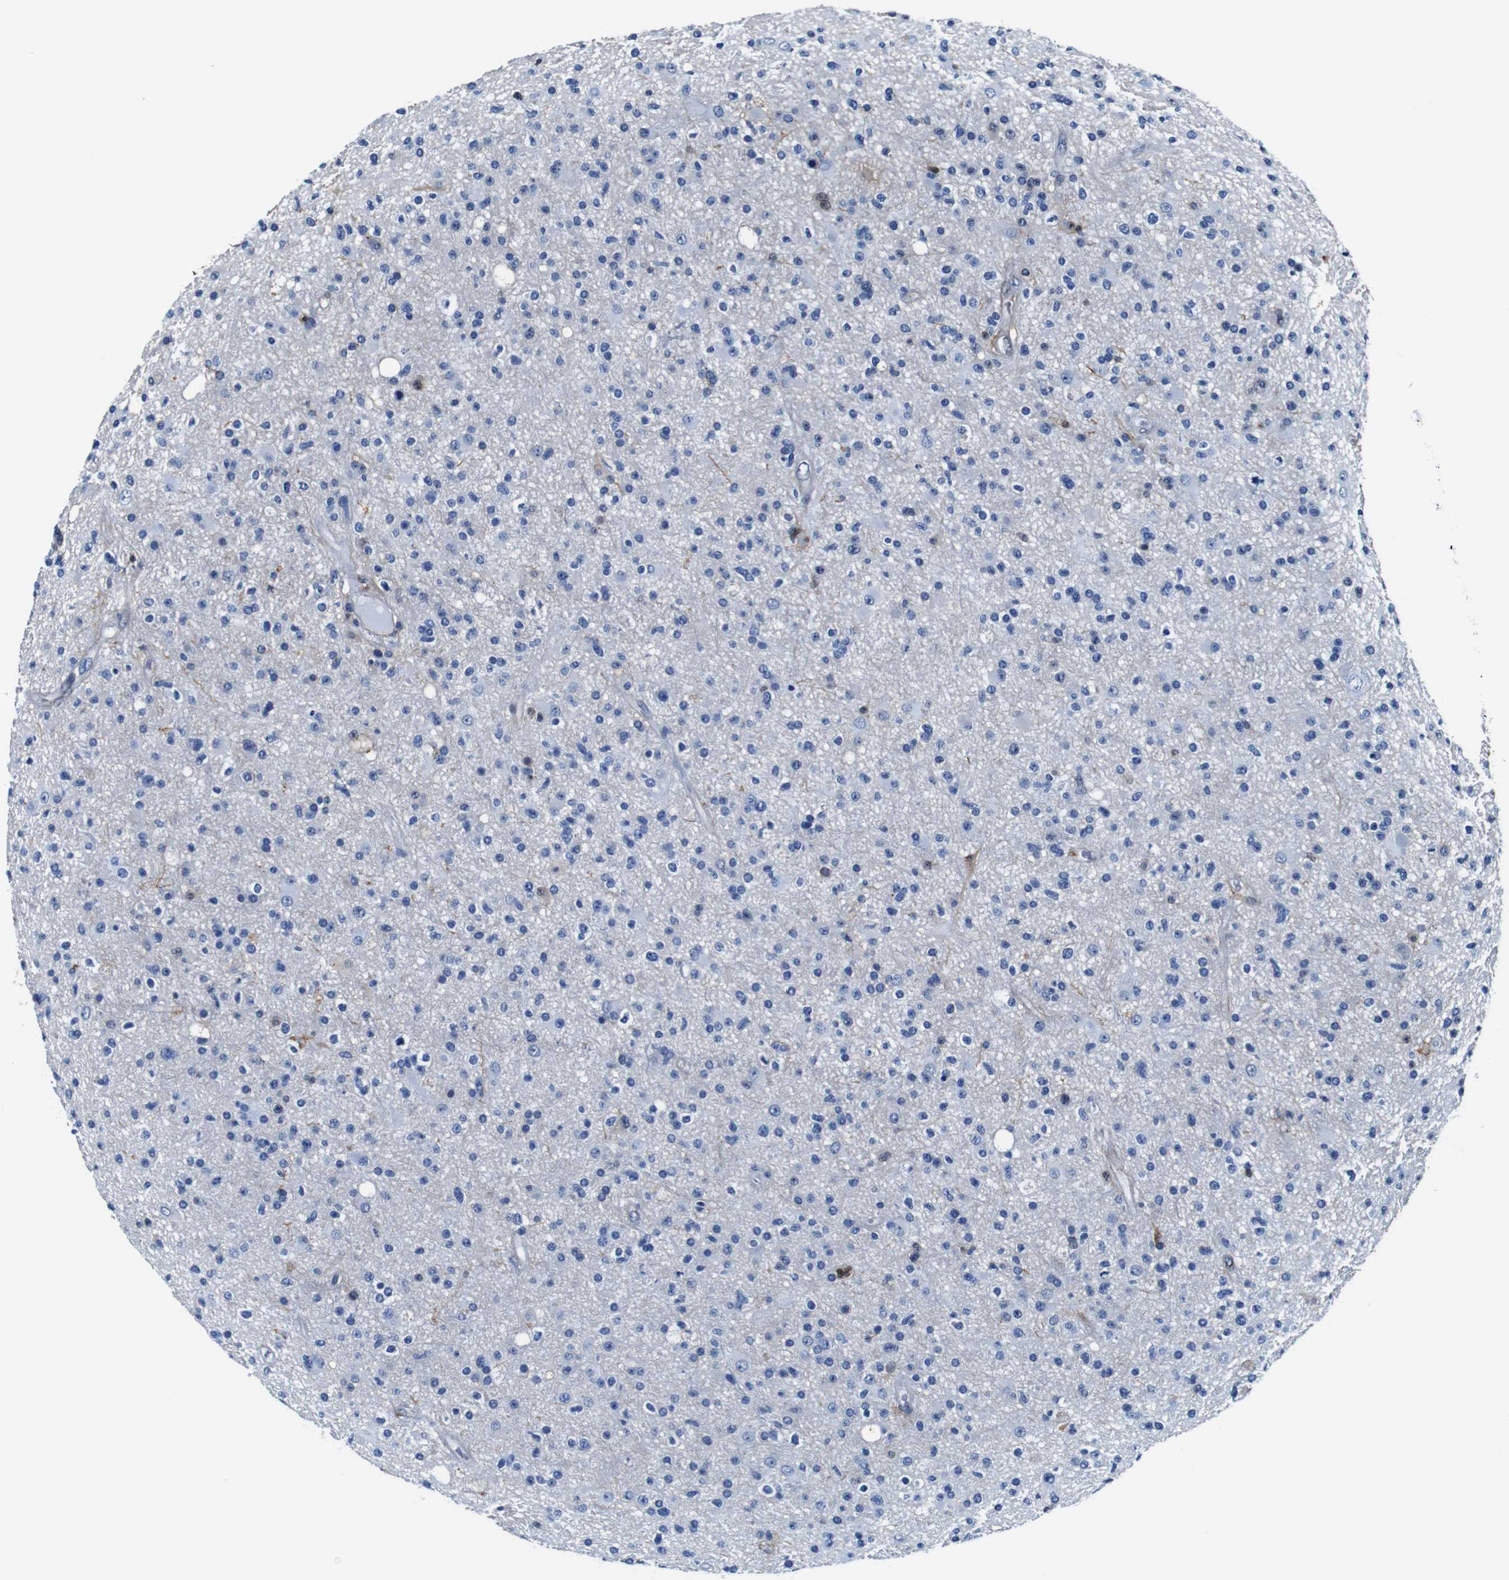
{"staining": {"intensity": "negative", "quantity": "none", "location": "none"}, "tissue": "glioma", "cell_type": "Tumor cells", "image_type": "cancer", "snomed": [{"axis": "morphology", "description": "Glioma, malignant, High grade"}, {"axis": "topography", "description": "Brain"}], "caption": "IHC photomicrograph of high-grade glioma (malignant) stained for a protein (brown), which shows no expression in tumor cells. (DAB (3,3'-diaminobenzidine) immunohistochemistry (IHC), high magnification).", "gene": "ANXA1", "patient": {"sex": "male", "age": 33}}